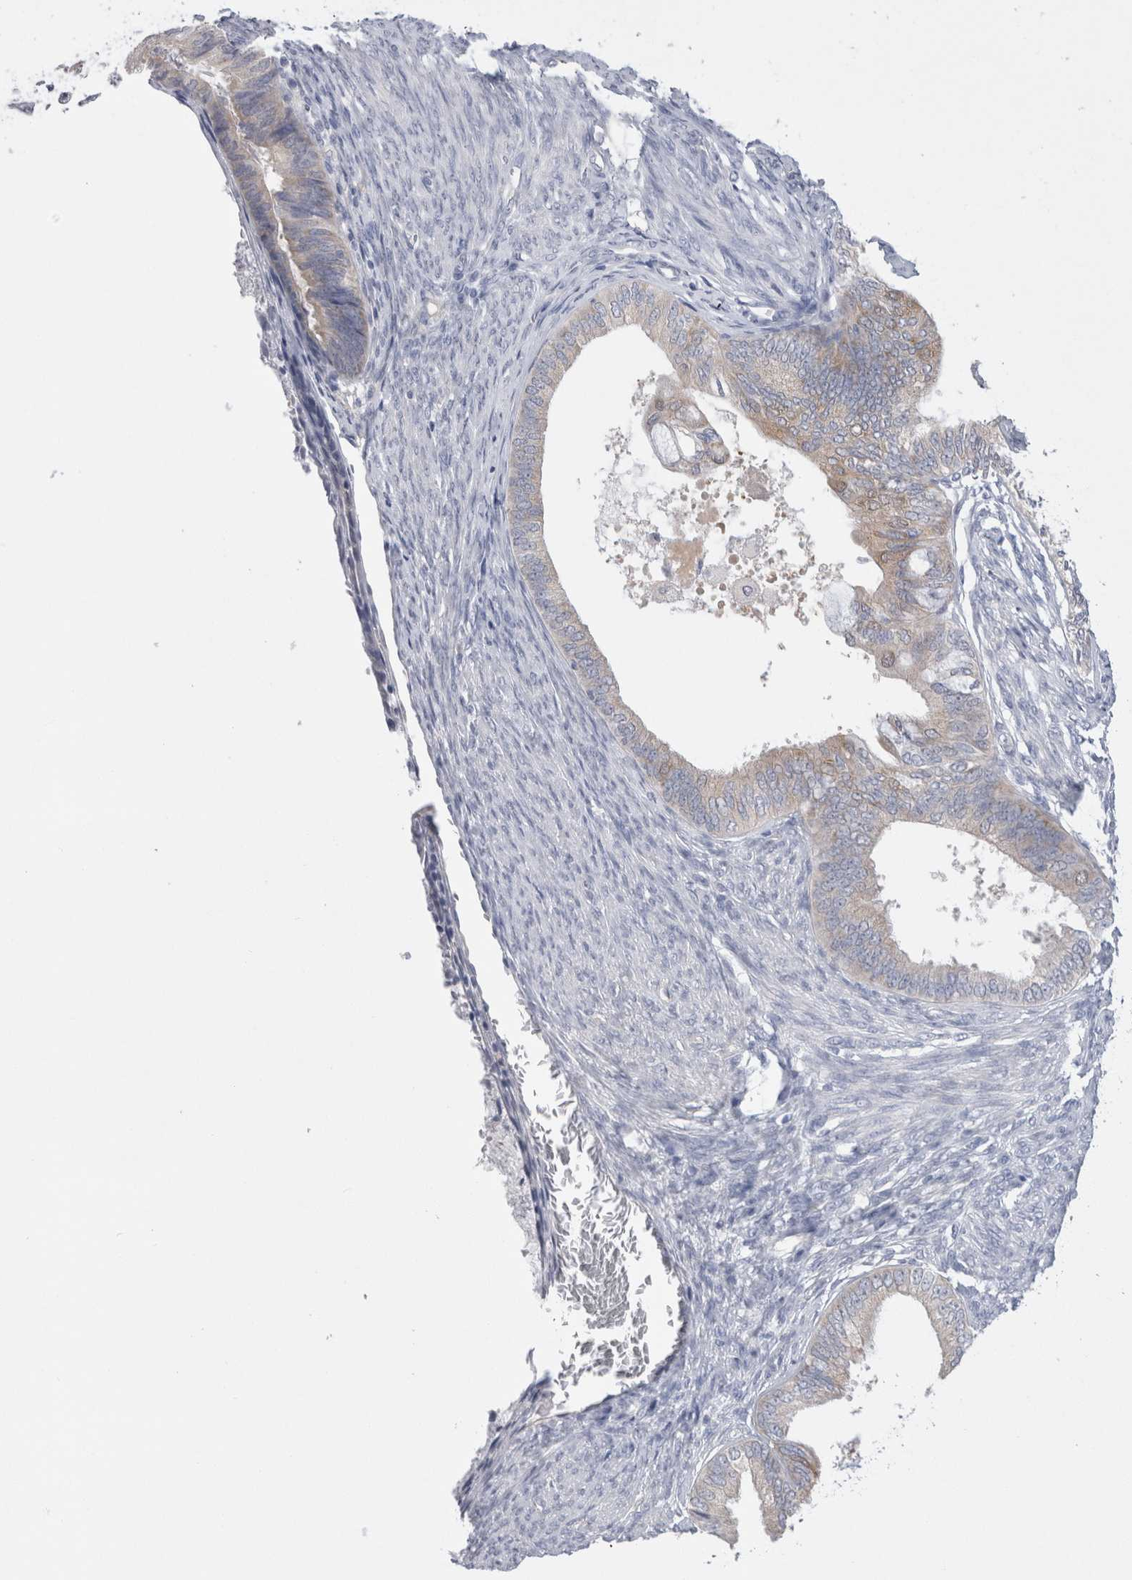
{"staining": {"intensity": "moderate", "quantity": "<25%", "location": "cytoplasmic/membranous"}, "tissue": "endometrial cancer", "cell_type": "Tumor cells", "image_type": "cancer", "snomed": [{"axis": "morphology", "description": "Adenocarcinoma, NOS"}, {"axis": "topography", "description": "Endometrium"}], "caption": "Moderate cytoplasmic/membranous protein staining is appreciated in approximately <25% of tumor cells in adenocarcinoma (endometrial).", "gene": "WIPF2", "patient": {"sex": "female", "age": 86}}